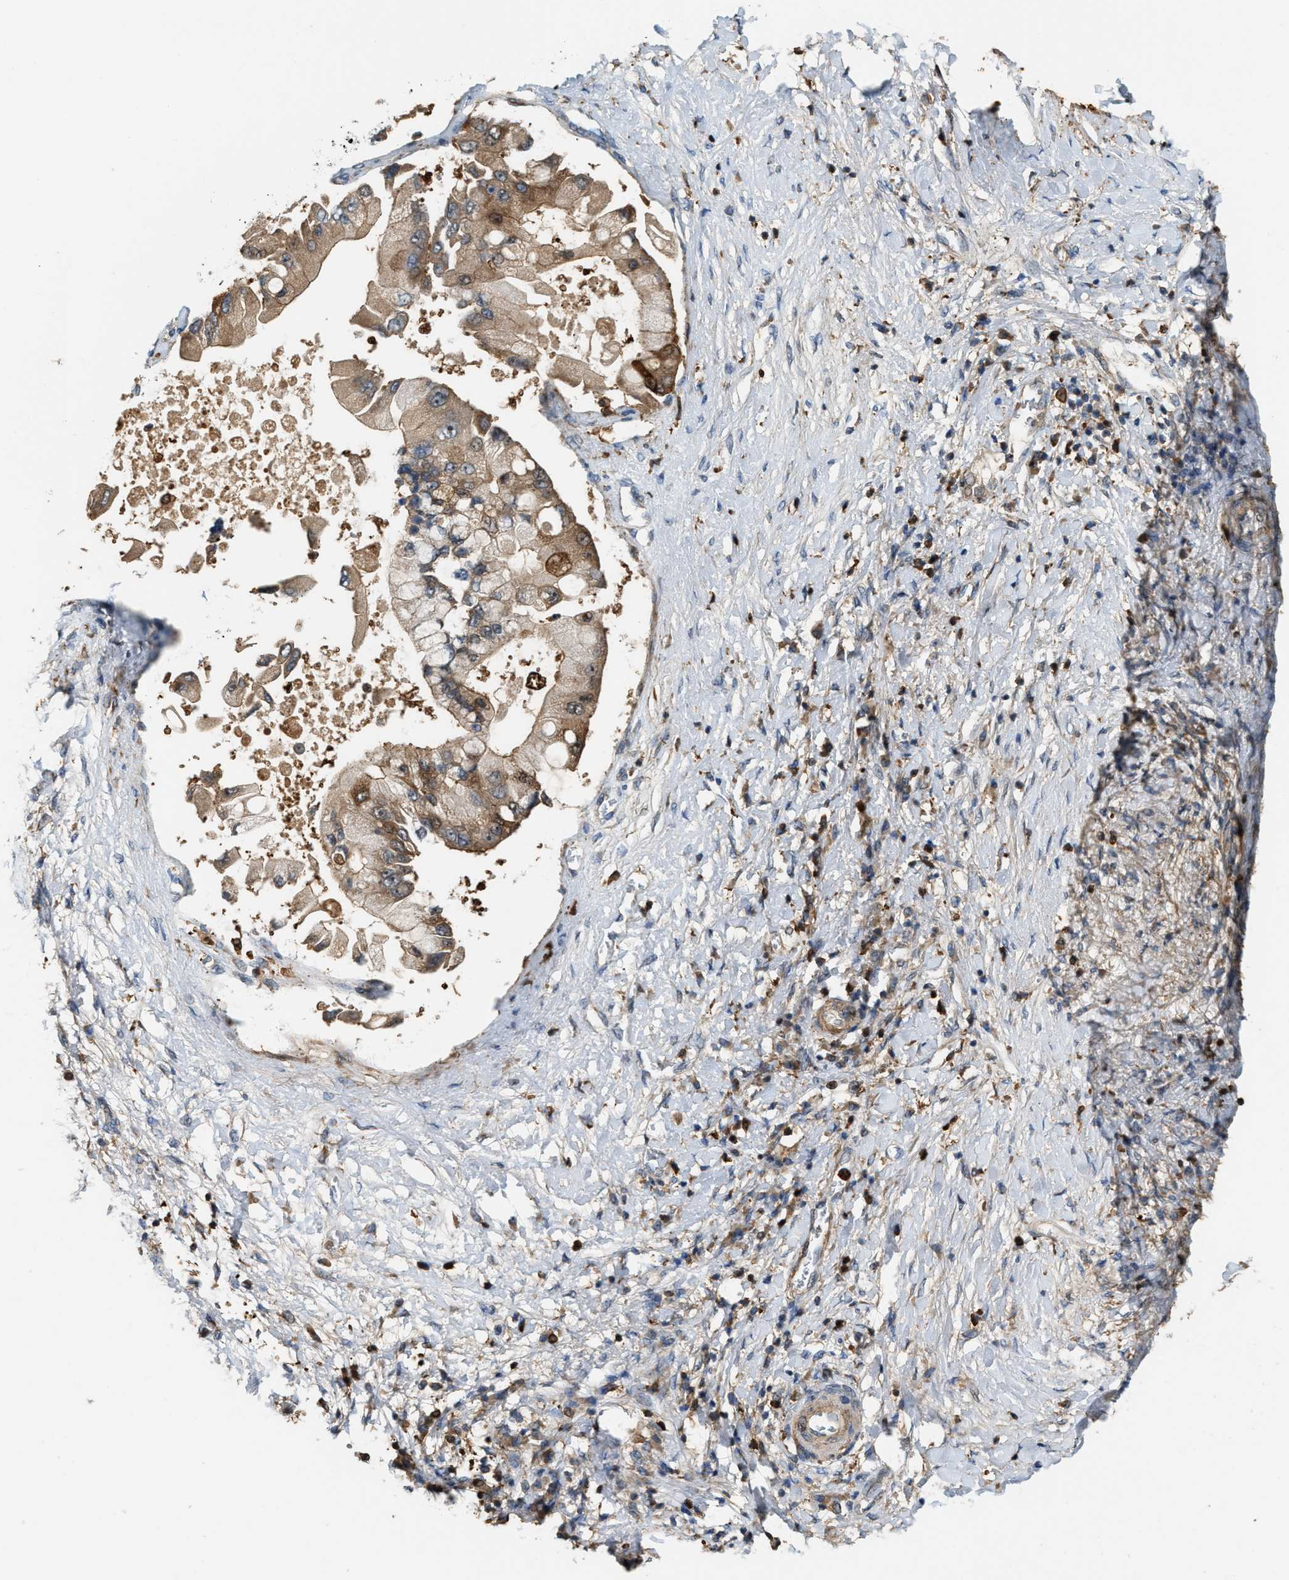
{"staining": {"intensity": "moderate", "quantity": ">75%", "location": "cytoplasmic/membranous"}, "tissue": "liver cancer", "cell_type": "Tumor cells", "image_type": "cancer", "snomed": [{"axis": "morphology", "description": "Cholangiocarcinoma"}, {"axis": "topography", "description": "Liver"}], "caption": "Immunohistochemistry histopathology image of neoplastic tissue: human liver cholangiocarcinoma stained using IHC displays medium levels of moderate protein expression localized specifically in the cytoplasmic/membranous of tumor cells, appearing as a cytoplasmic/membranous brown color.", "gene": "SERPINB5", "patient": {"sex": "male", "age": 50}}